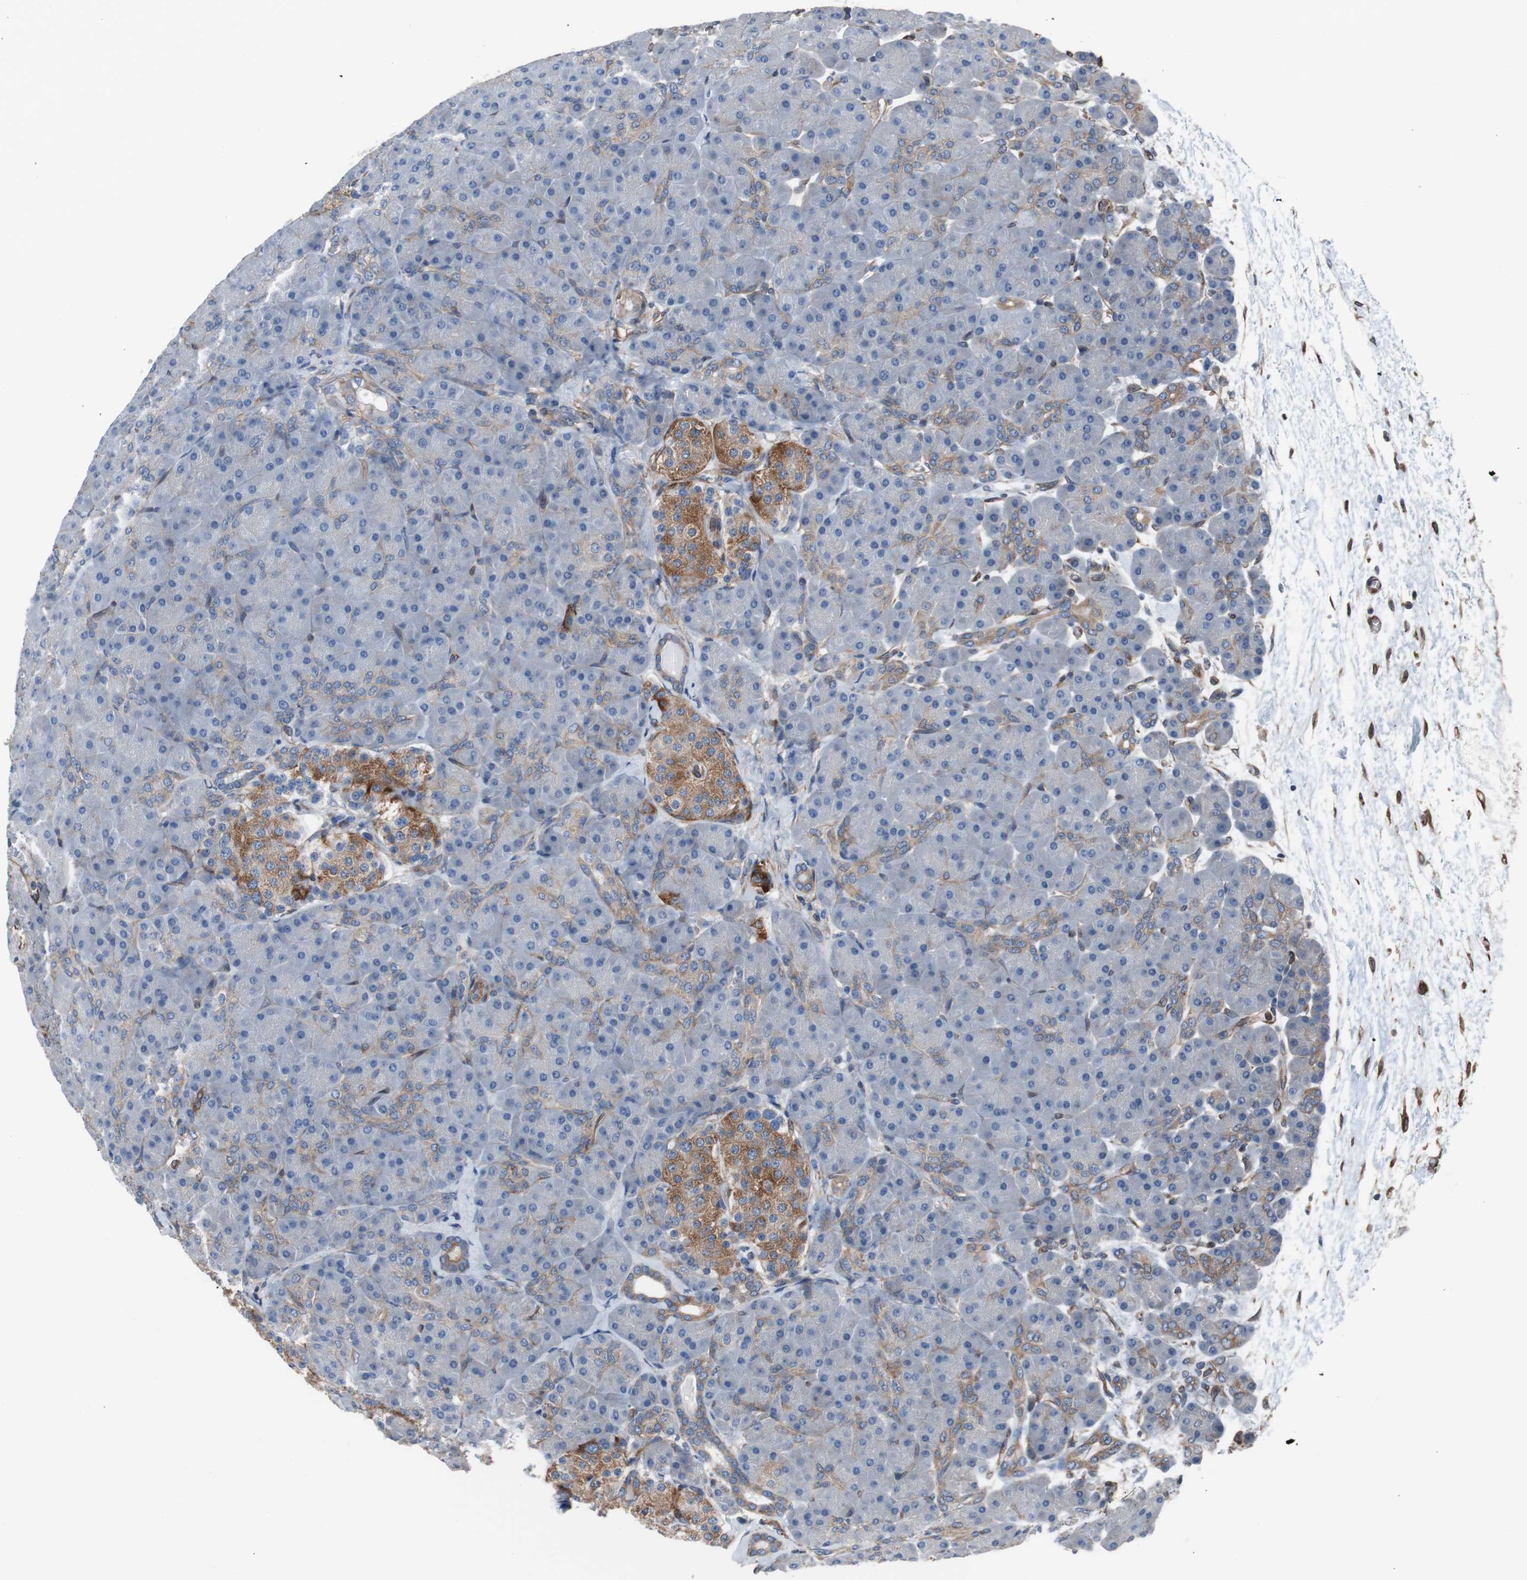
{"staining": {"intensity": "negative", "quantity": "none", "location": "none"}, "tissue": "pancreas", "cell_type": "Exocrine glandular cells", "image_type": "normal", "snomed": [{"axis": "morphology", "description": "Normal tissue, NOS"}, {"axis": "topography", "description": "Pancreas"}], "caption": "DAB (3,3'-diaminobenzidine) immunohistochemical staining of unremarkable human pancreas demonstrates no significant expression in exocrine glandular cells. The staining was performed using DAB (3,3'-diaminobenzidine) to visualize the protein expression in brown, while the nuclei were stained in blue with hematoxylin (Magnification: 20x).", "gene": "KIF3B", "patient": {"sex": "male", "age": 66}}